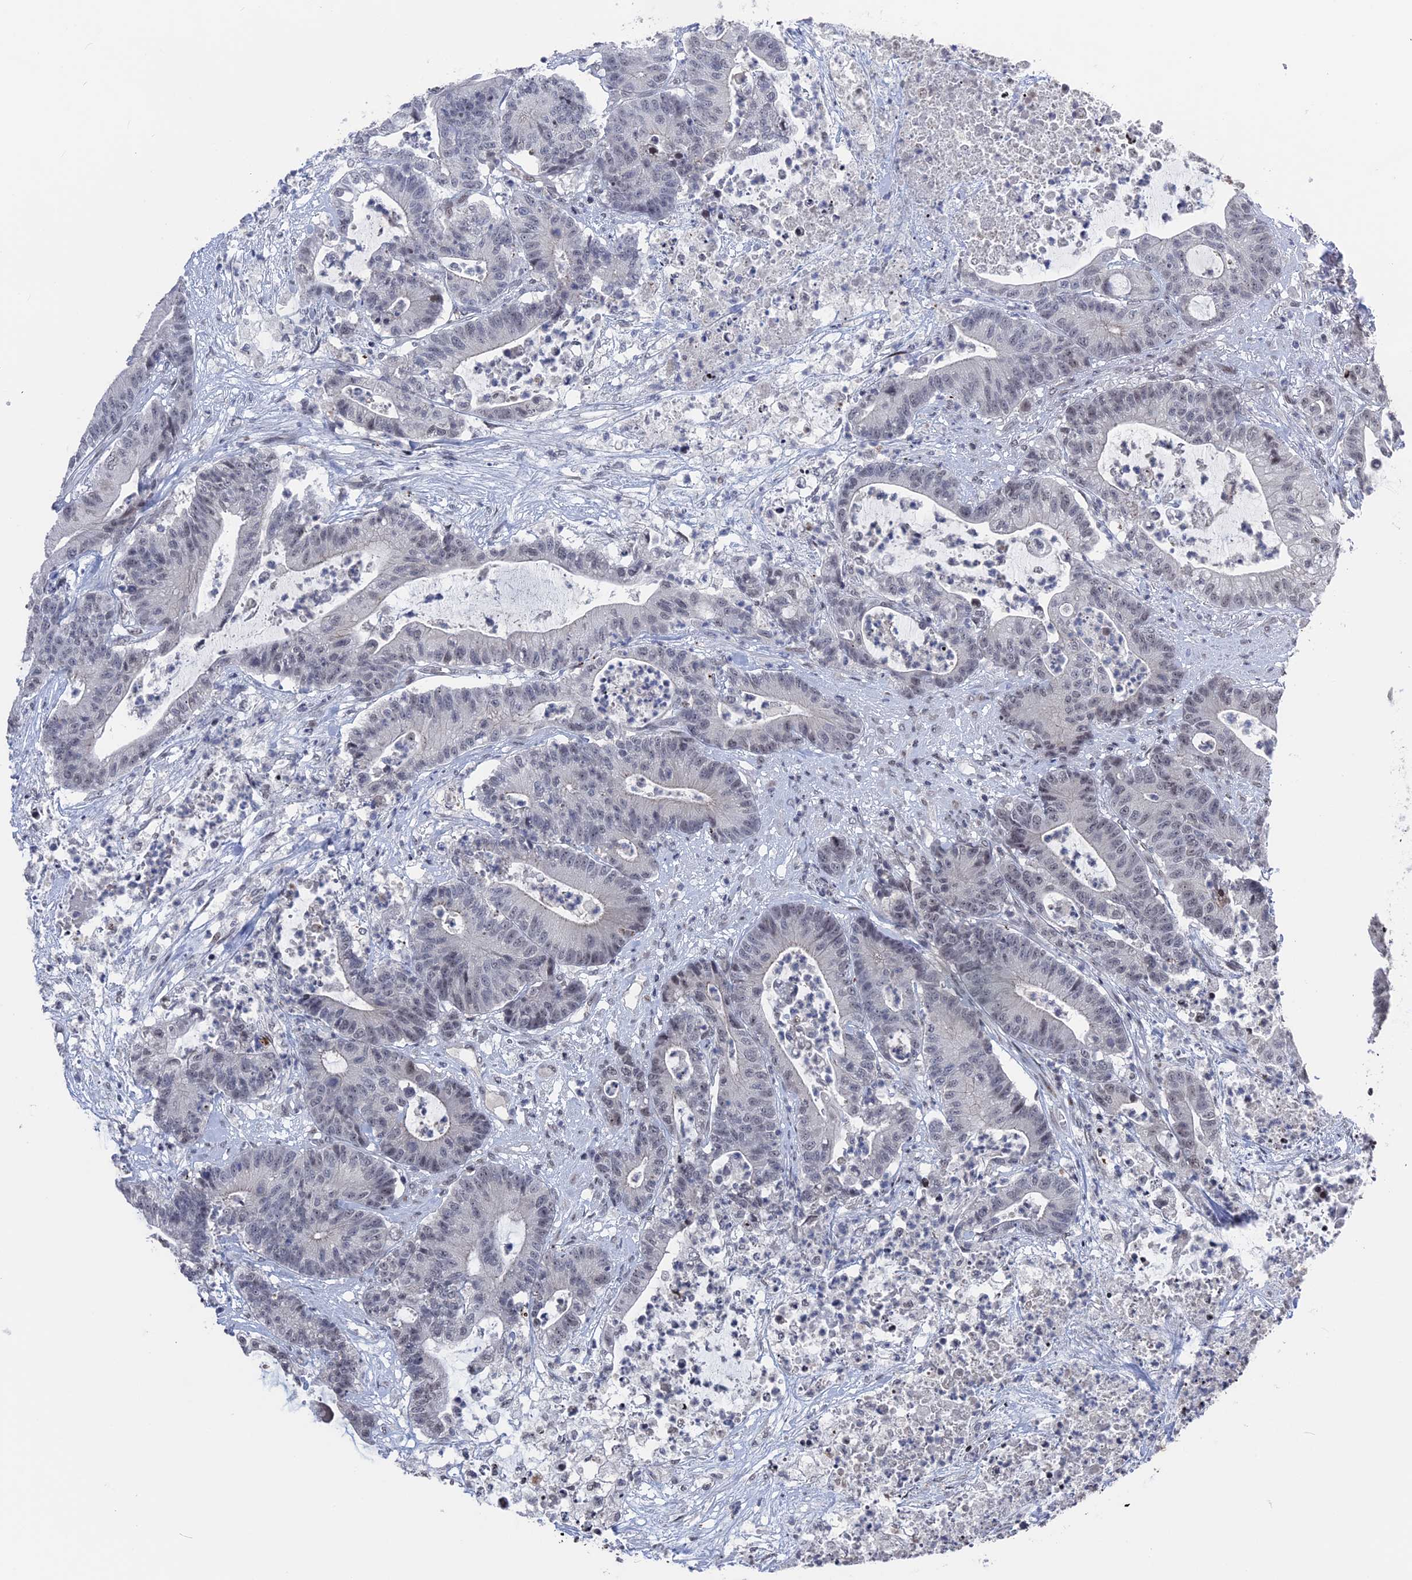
{"staining": {"intensity": "weak", "quantity": "<25%", "location": "nuclear"}, "tissue": "colorectal cancer", "cell_type": "Tumor cells", "image_type": "cancer", "snomed": [{"axis": "morphology", "description": "Adenocarcinoma, NOS"}, {"axis": "topography", "description": "Colon"}], "caption": "This image is of colorectal cancer stained with immunohistochemistry to label a protein in brown with the nuclei are counter-stained blue. There is no expression in tumor cells.", "gene": "NR2C2AP", "patient": {"sex": "female", "age": 84}}